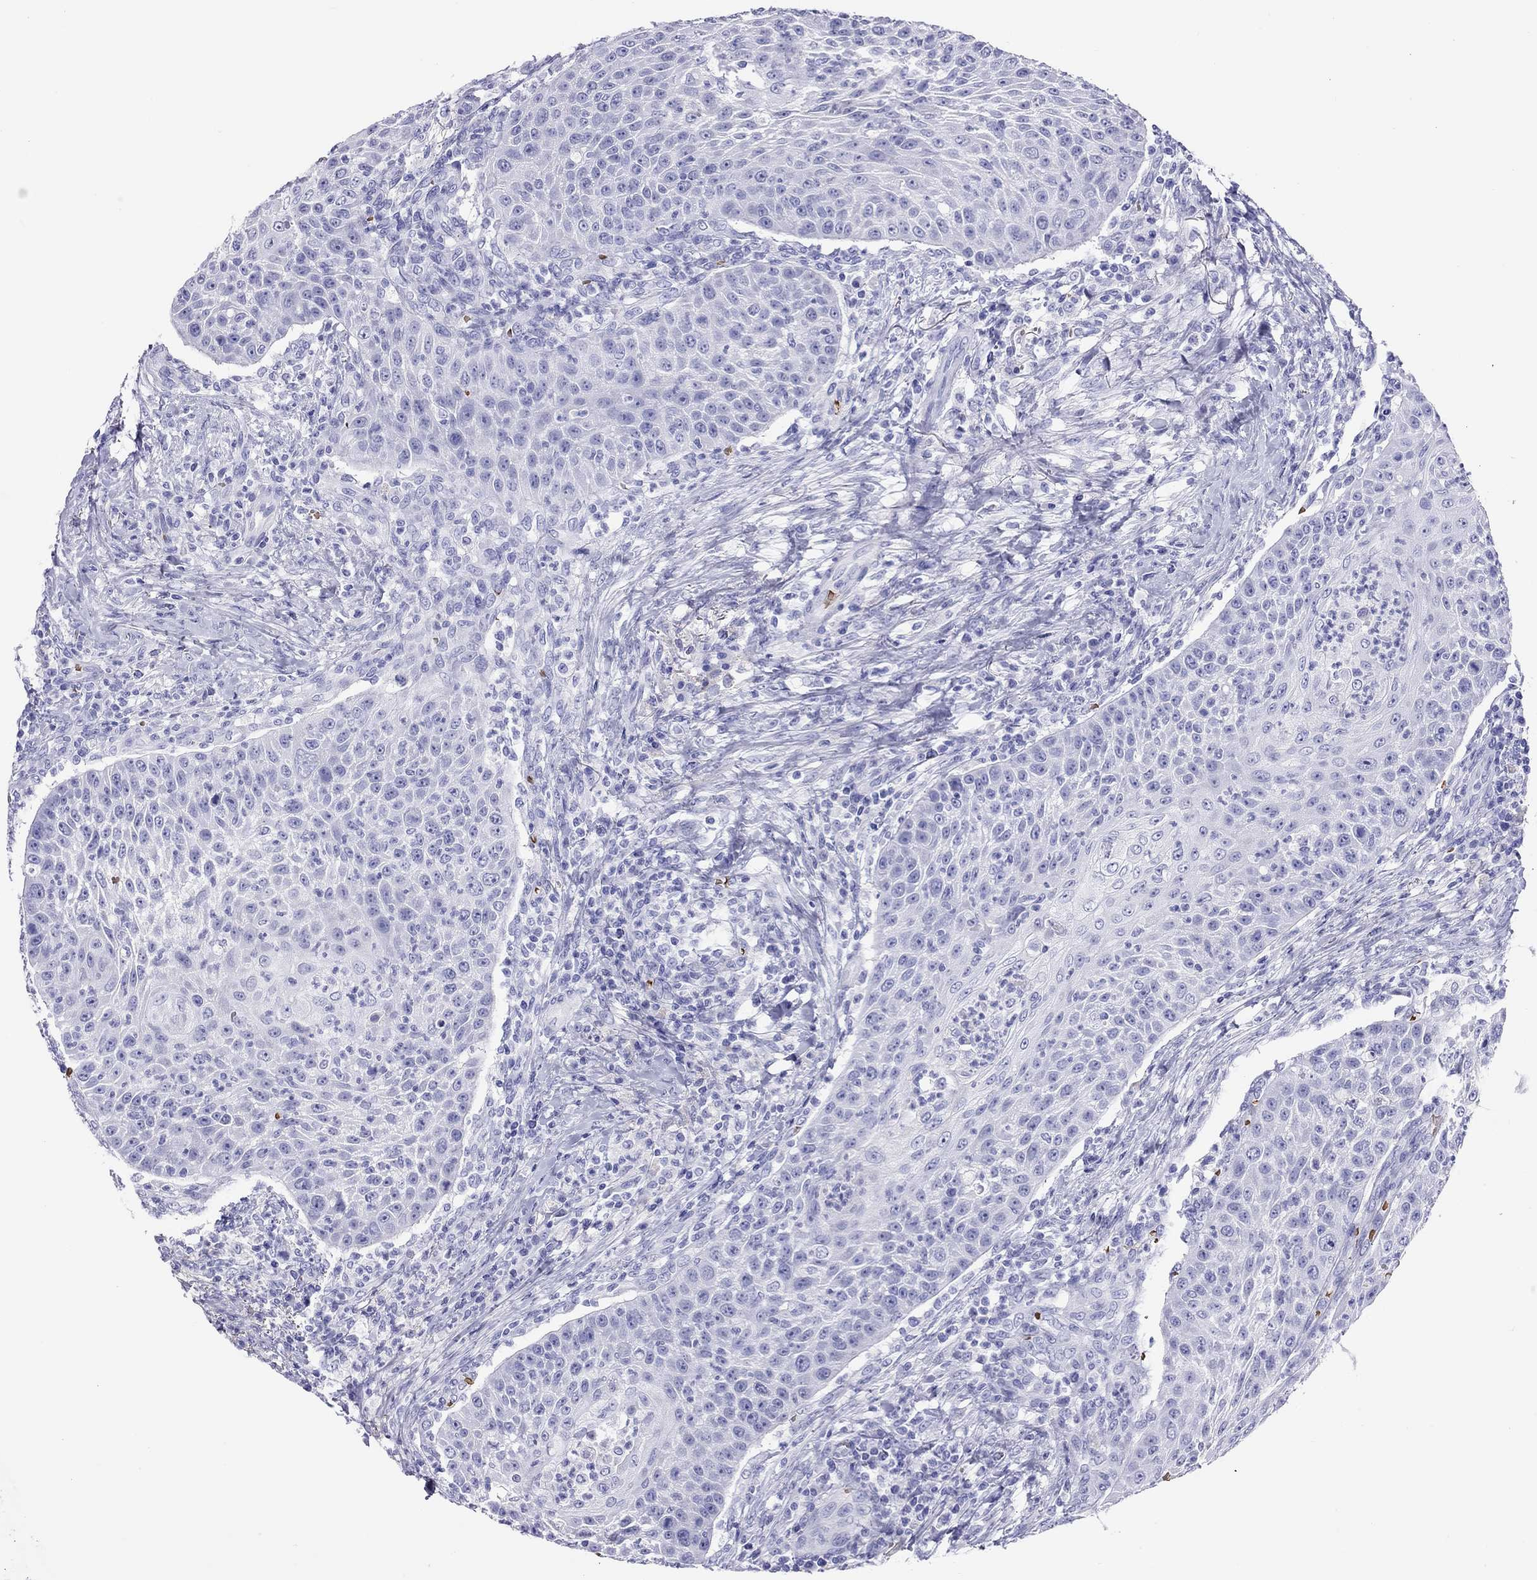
{"staining": {"intensity": "negative", "quantity": "none", "location": "none"}, "tissue": "head and neck cancer", "cell_type": "Tumor cells", "image_type": "cancer", "snomed": [{"axis": "morphology", "description": "Squamous cell carcinoma, NOS"}, {"axis": "topography", "description": "Head-Neck"}], "caption": "Immunohistochemical staining of head and neck cancer (squamous cell carcinoma) demonstrates no significant staining in tumor cells.", "gene": "PTPRN", "patient": {"sex": "male", "age": 69}}